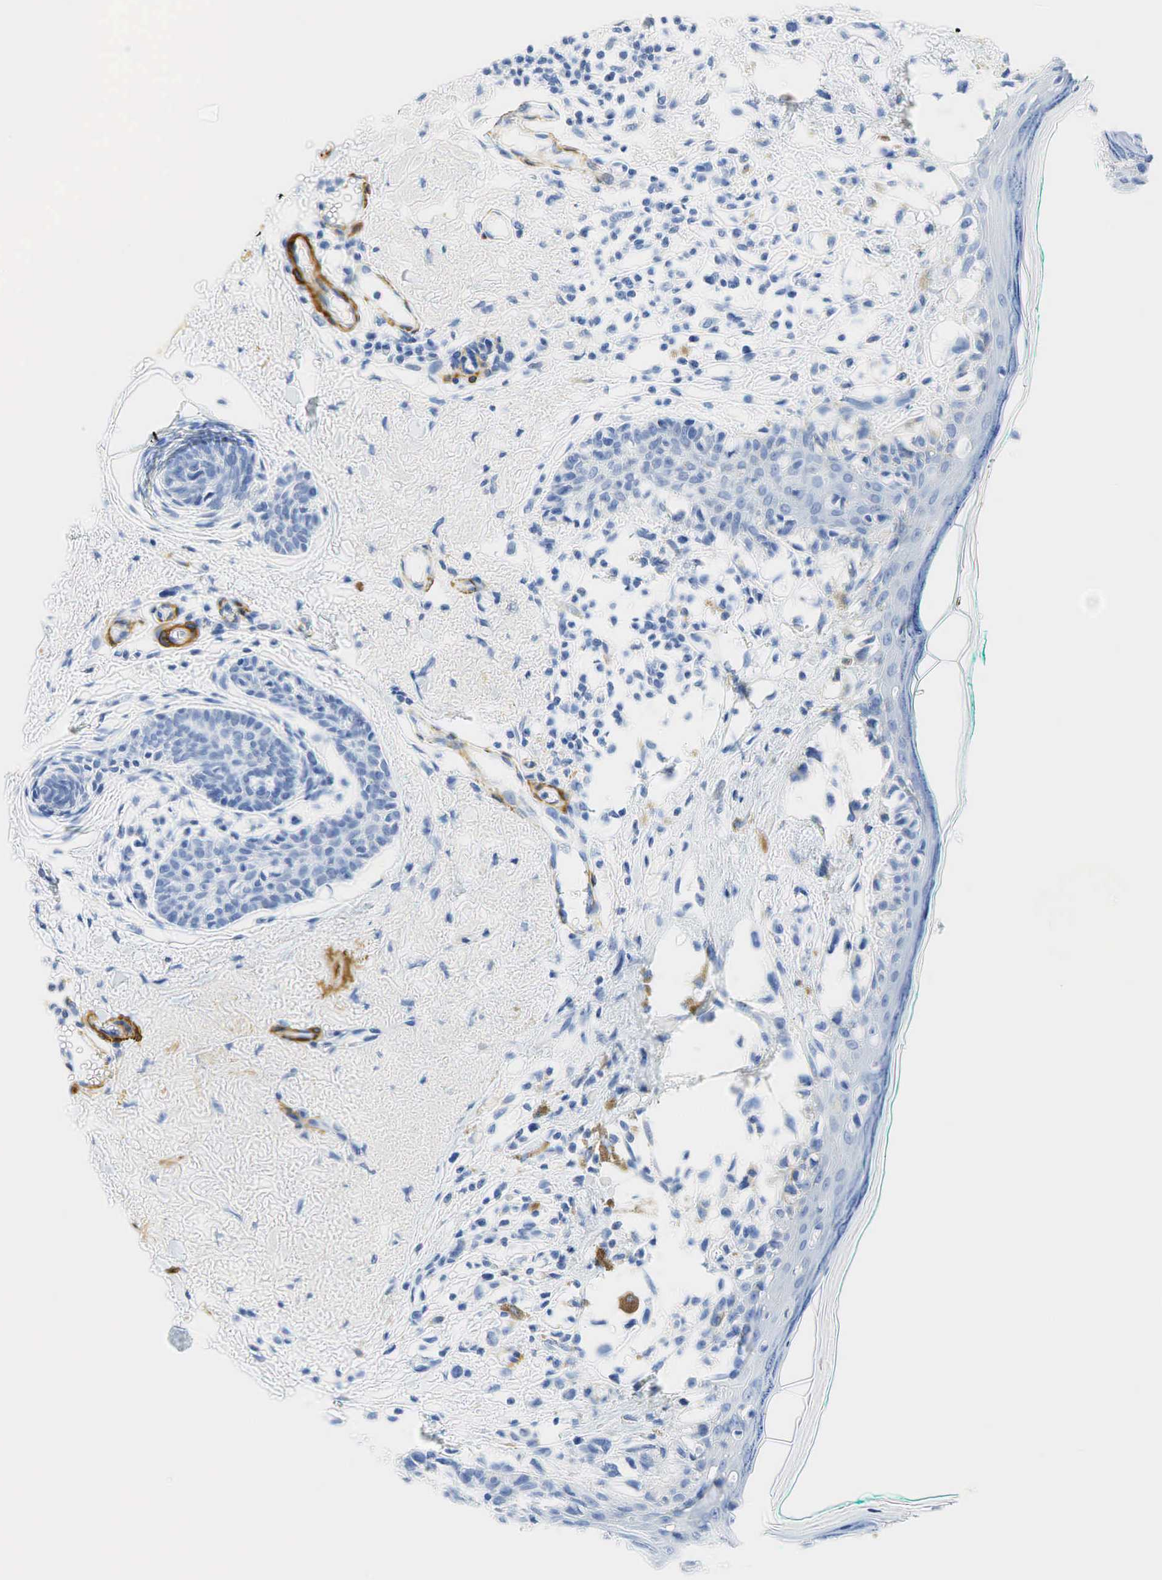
{"staining": {"intensity": "negative", "quantity": "none", "location": "none"}, "tissue": "melanoma", "cell_type": "Tumor cells", "image_type": "cancer", "snomed": [{"axis": "morphology", "description": "Malignant melanoma, NOS"}, {"axis": "topography", "description": "Skin"}], "caption": "This histopathology image is of malignant melanoma stained with immunohistochemistry to label a protein in brown with the nuclei are counter-stained blue. There is no expression in tumor cells.", "gene": "ACTA1", "patient": {"sex": "male", "age": 80}}